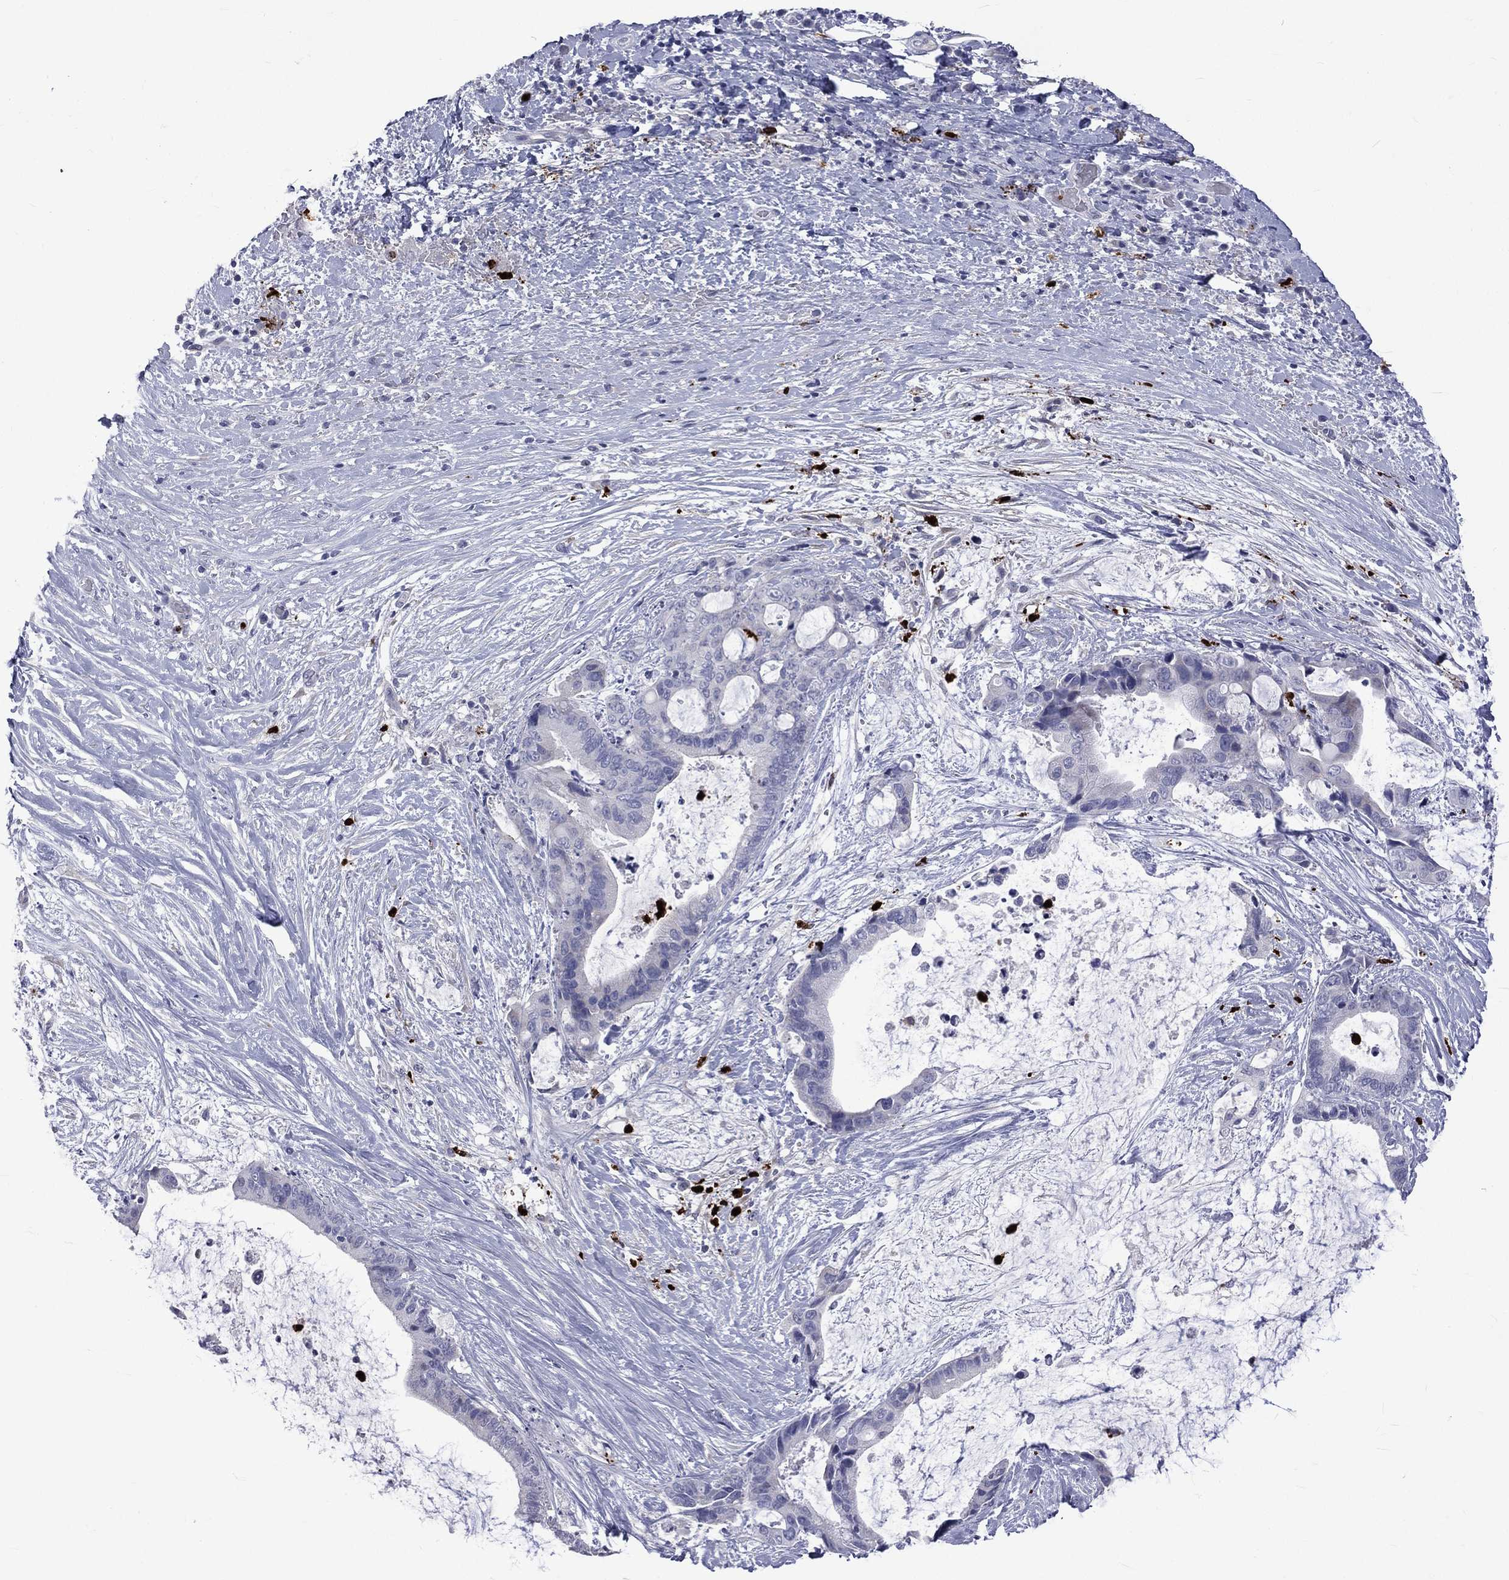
{"staining": {"intensity": "negative", "quantity": "none", "location": "none"}, "tissue": "liver cancer", "cell_type": "Tumor cells", "image_type": "cancer", "snomed": [{"axis": "morphology", "description": "Cholangiocarcinoma"}, {"axis": "topography", "description": "Liver"}], "caption": "Liver cholangiocarcinoma was stained to show a protein in brown. There is no significant positivity in tumor cells.", "gene": "ELANE", "patient": {"sex": "female", "age": 73}}